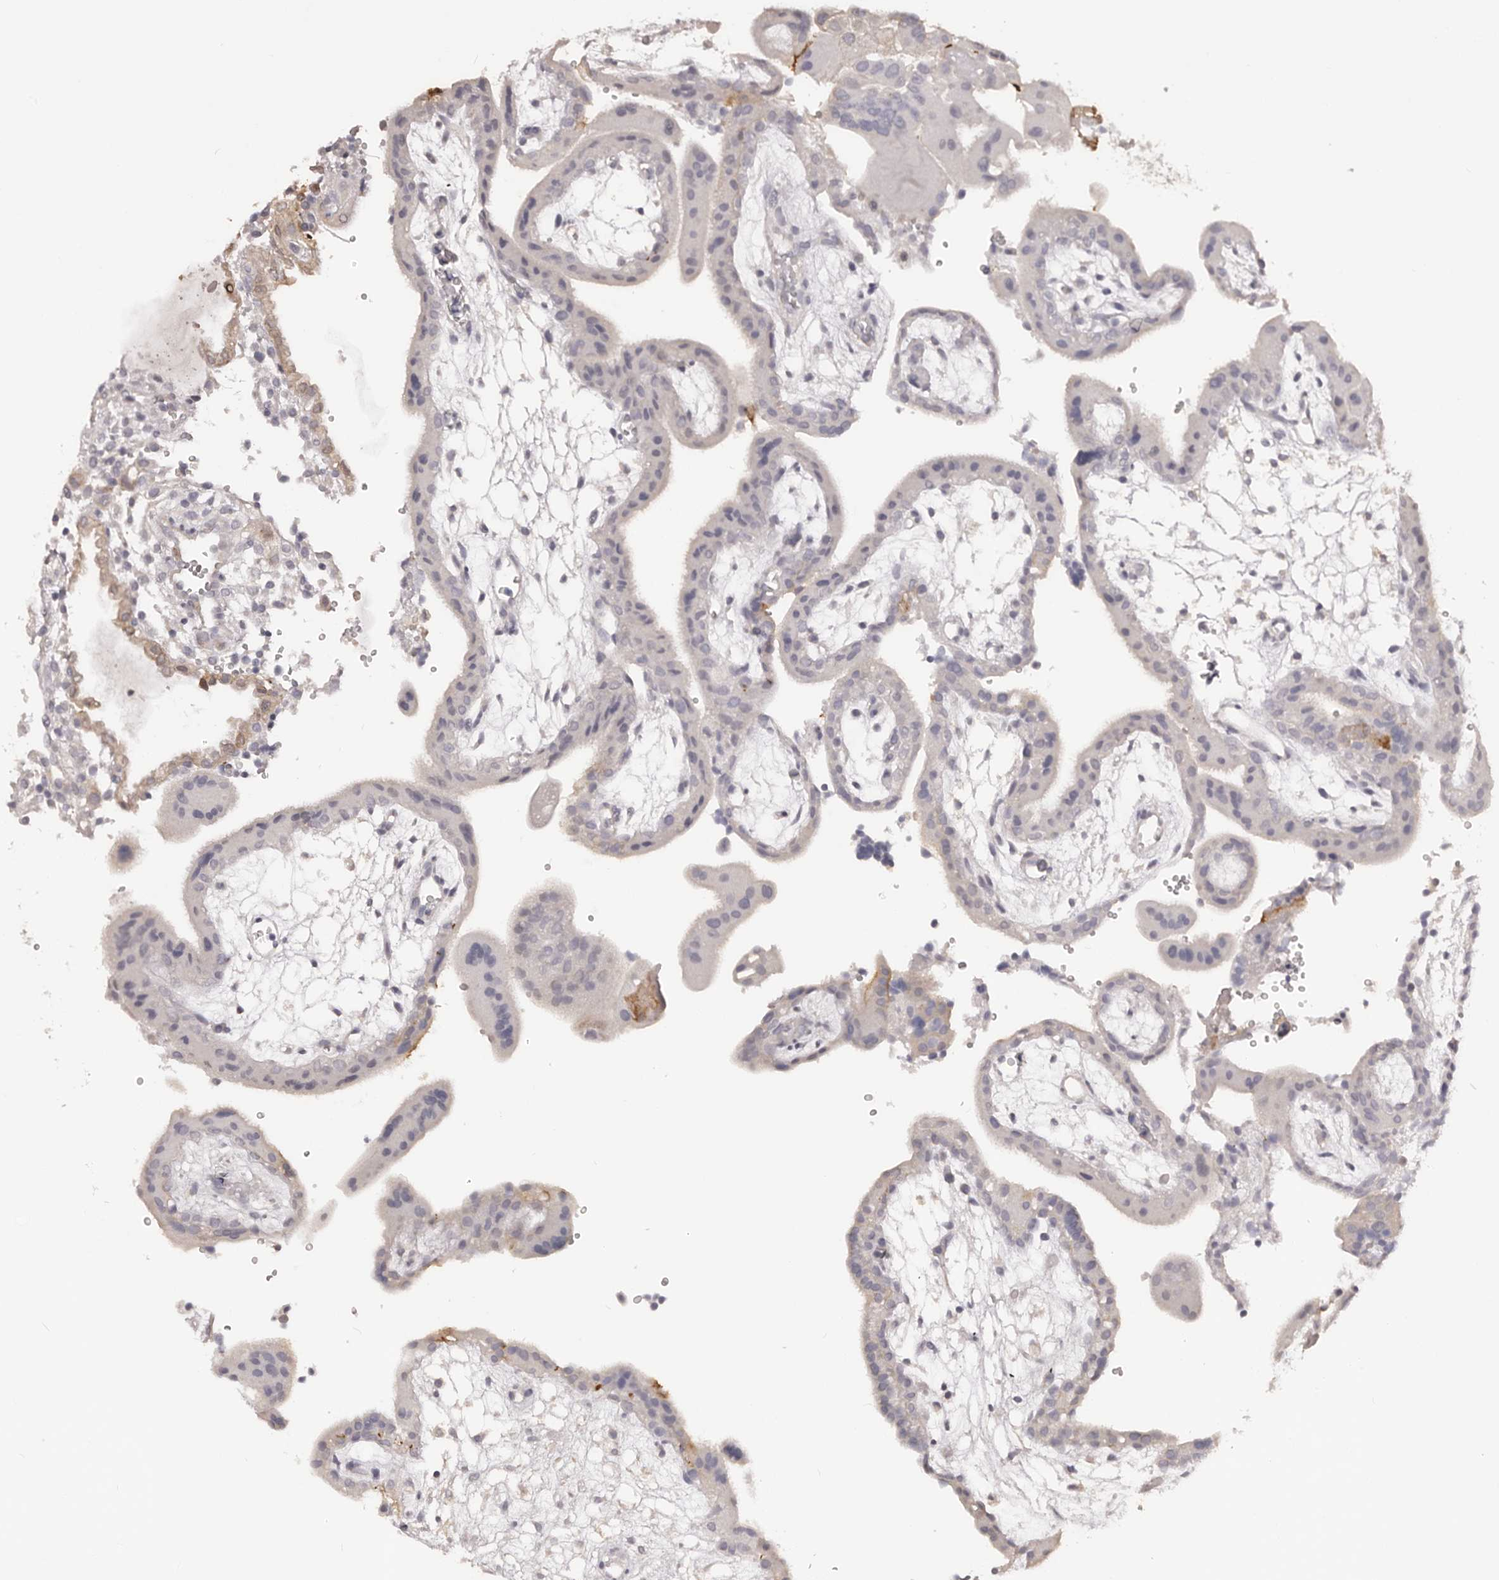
{"staining": {"intensity": "weak", "quantity": "25%-75%", "location": "cytoplasmic/membranous"}, "tissue": "placenta", "cell_type": "Trophoblastic cells", "image_type": "normal", "snomed": [{"axis": "morphology", "description": "Normal tissue, NOS"}, {"axis": "topography", "description": "Placenta"}], "caption": "Brown immunohistochemical staining in unremarkable human placenta shows weak cytoplasmic/membranous staining in about 25%-75% of trophoblastic cells.", "gene": "KCNJ8", "patient": {"sex": "female", "age": 18}}